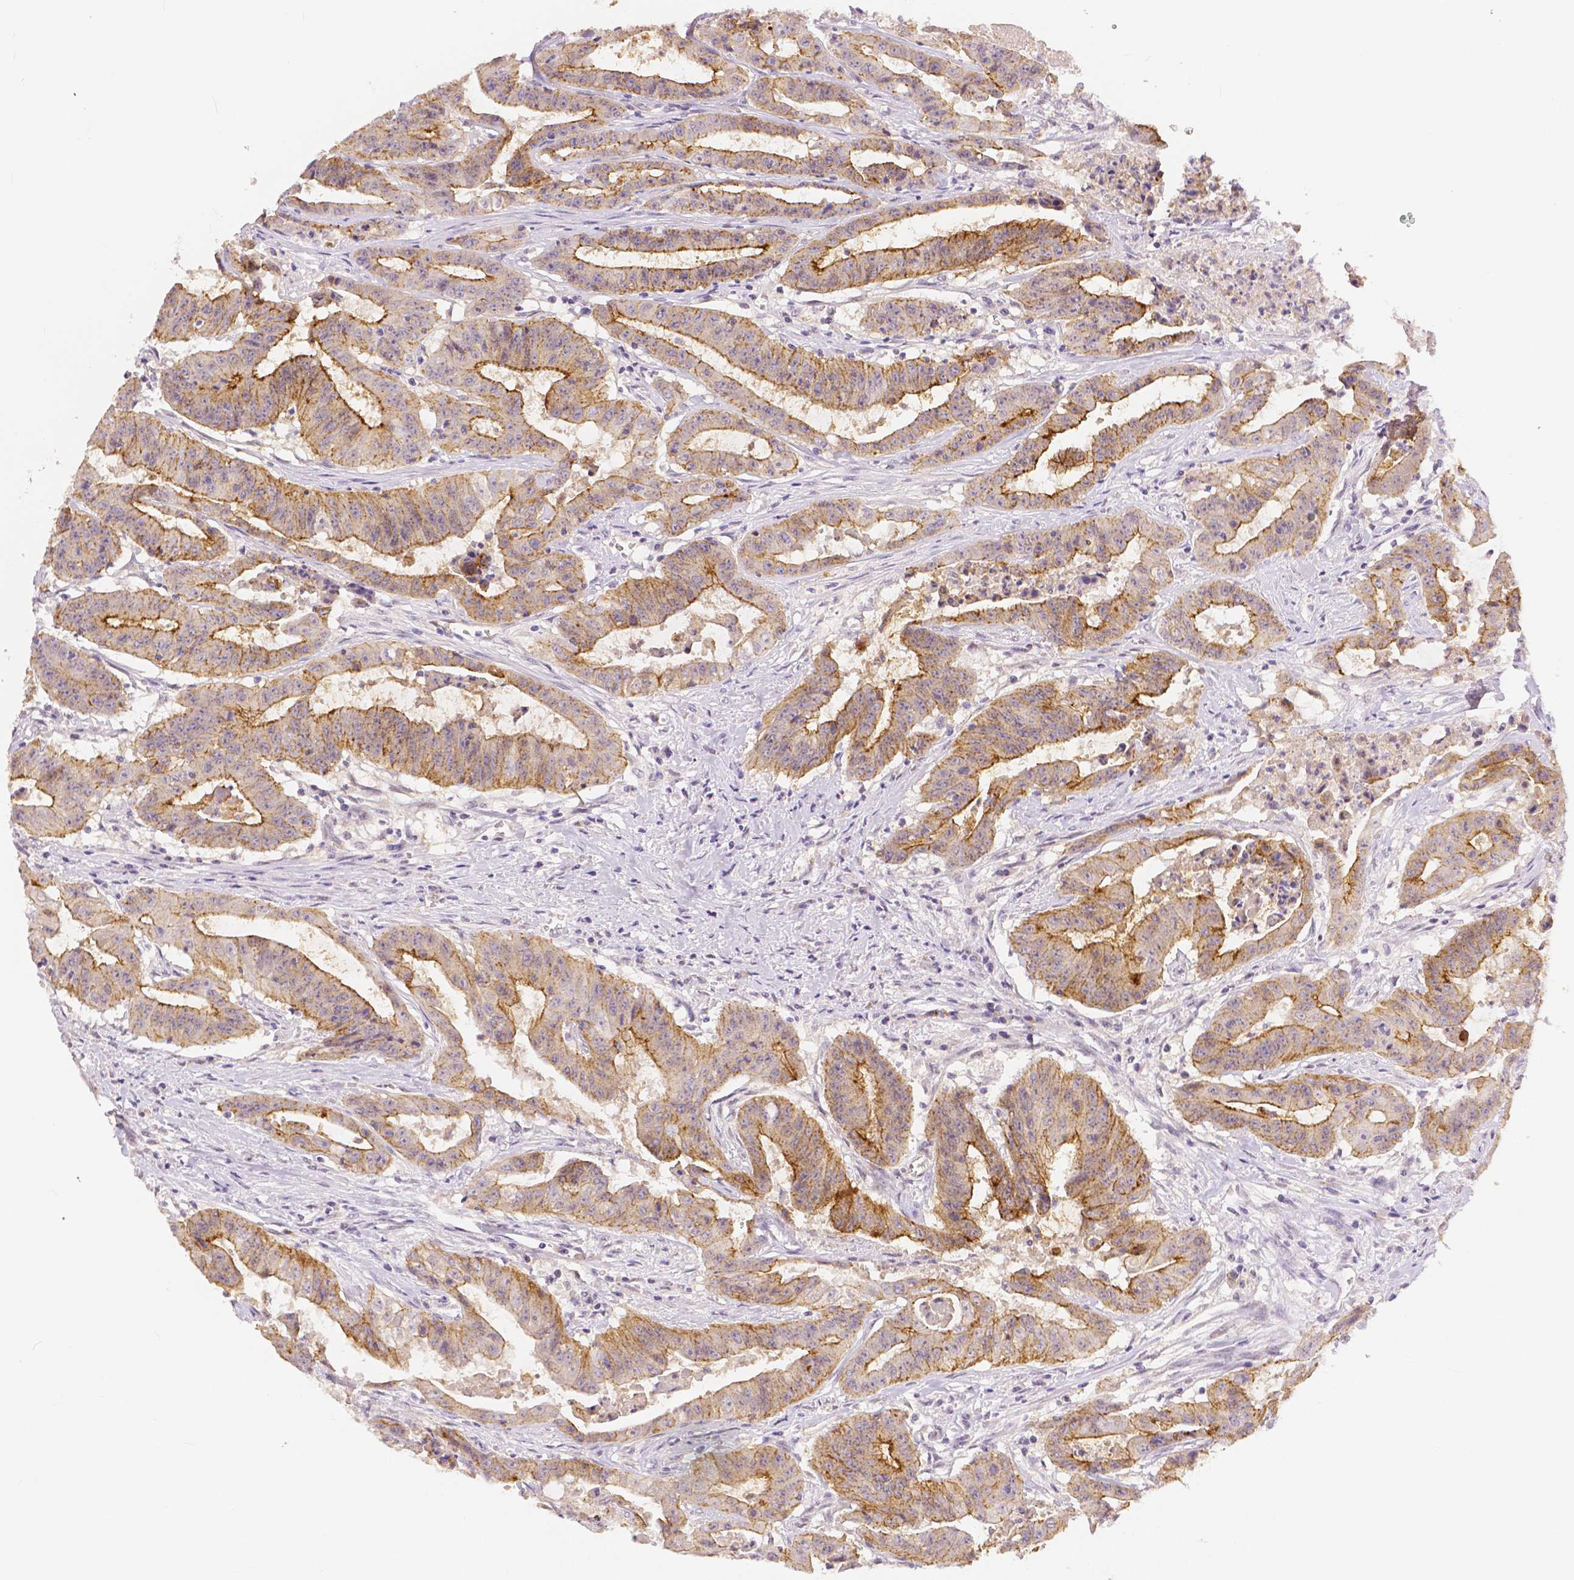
{"staining": {"intensity": "moderate", "quantity": ">75%", "location": "cytoplasmic/membranous"}, "tissue": "colorectal cancer", "cell_type": "Tumor cells", "image_type": "cancer", "snomed": [{"axis": "morphology", "description": "Adenocarcinoma, NOS"}, {"axis": "topography", "description": "Colon"}], "caption": "Approximately >75% of tumor cells in human colorectal adenocarcinoma exhibit moderate cytoplasmic/membranous protein staining as visualized by brown immunohistochemical staining.", "gene": "OCLN", "patient": {"sex": "male", "age": 33}}